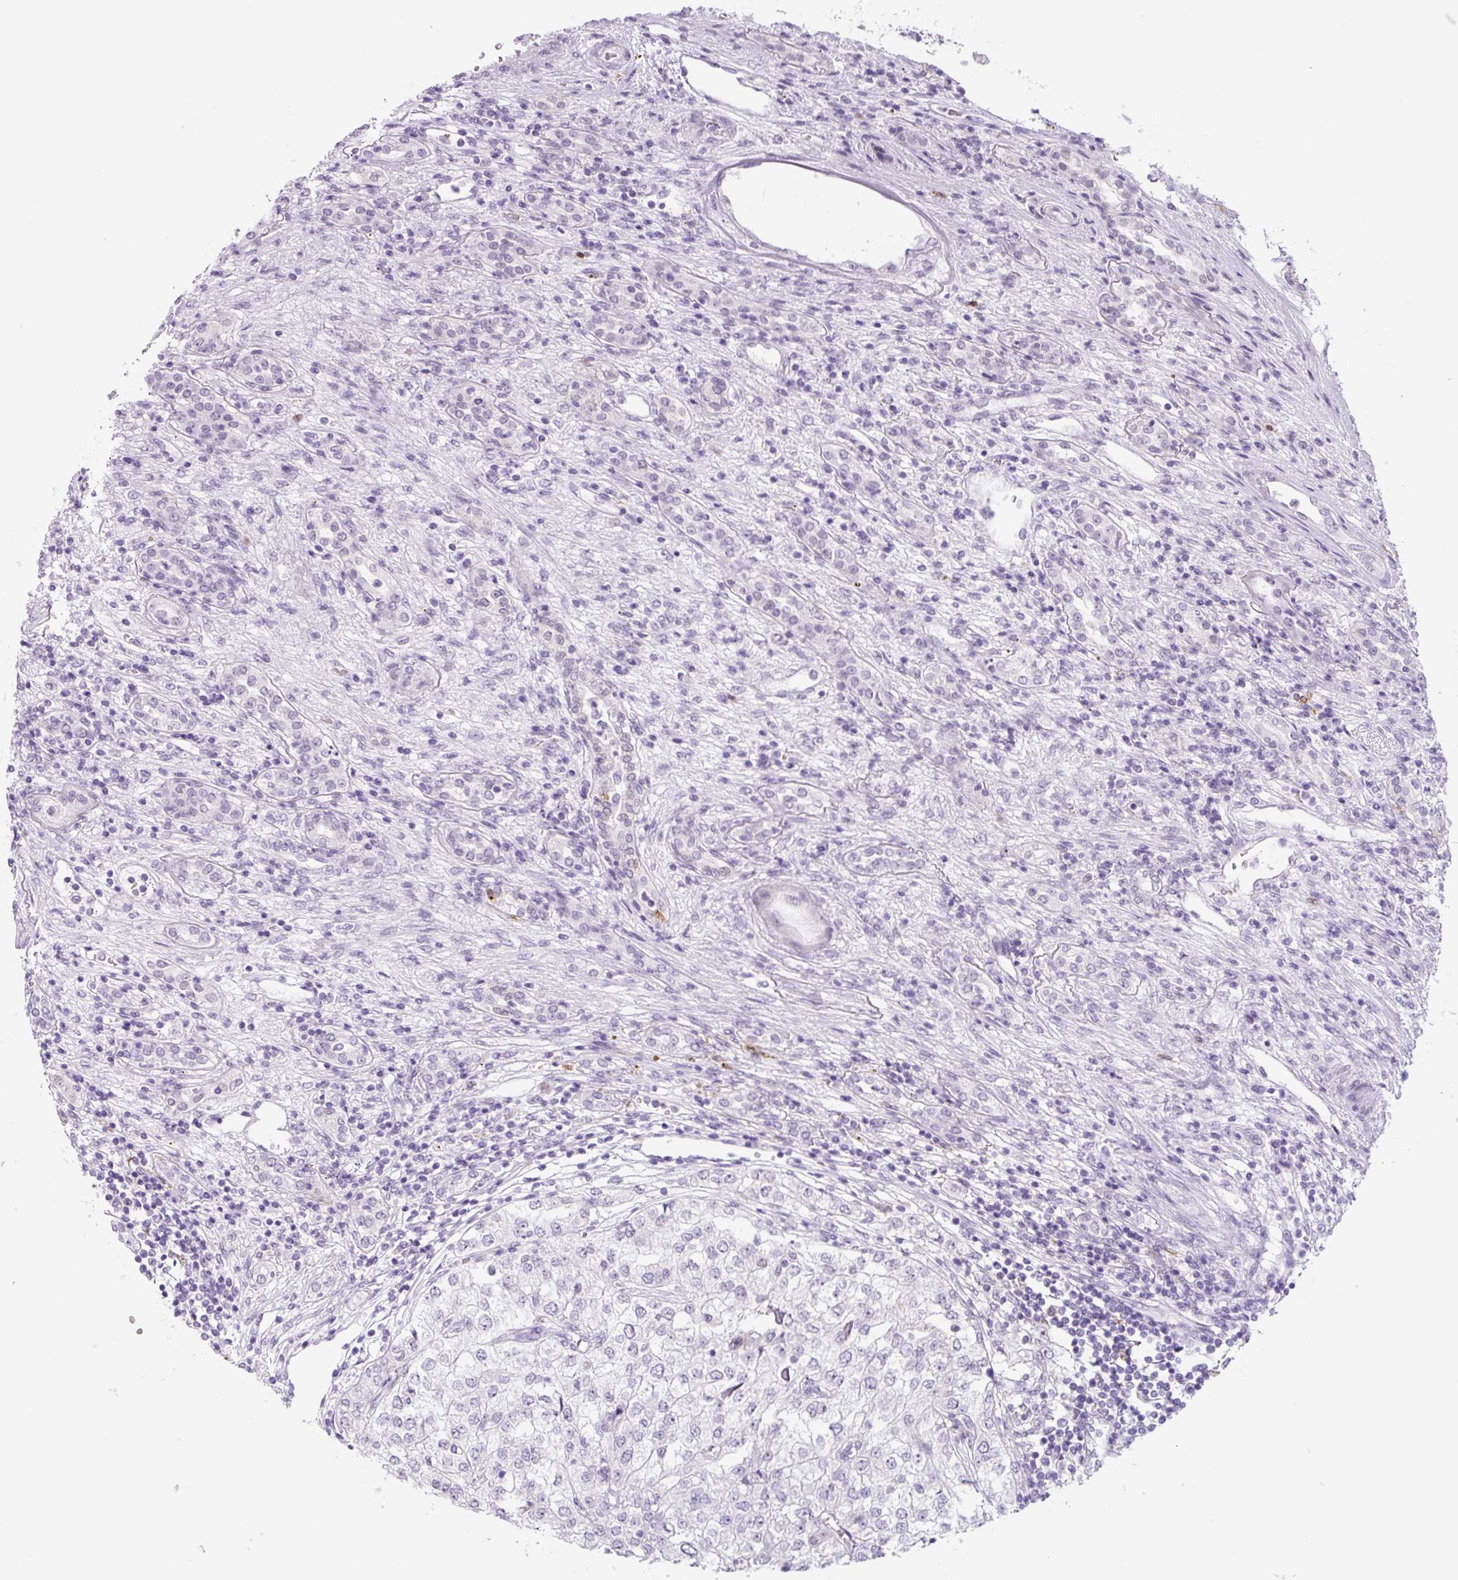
{"staining": {"intensity": "negative", "quantity": "none", "location": "none"}, "tissue": "renal cancer", "cell_type": "Tumor cells", "image_type": "cancer", "snomed": [{"axis": "morphology", "description": "Adenocarcinoma, NOS"}, {"axis": "topography", "description": "Kidney"}], "caption": "Tumor cells show no significant expression in renal adenocarcinoma. Brightfield microscopy of immunohistochemistry (IHC) stained with DAB (brown) and hematoxylin (blue), captured at high magnification.", "gene": "TNFRSF8", "patient": {"sex": "female", "age": 54}}